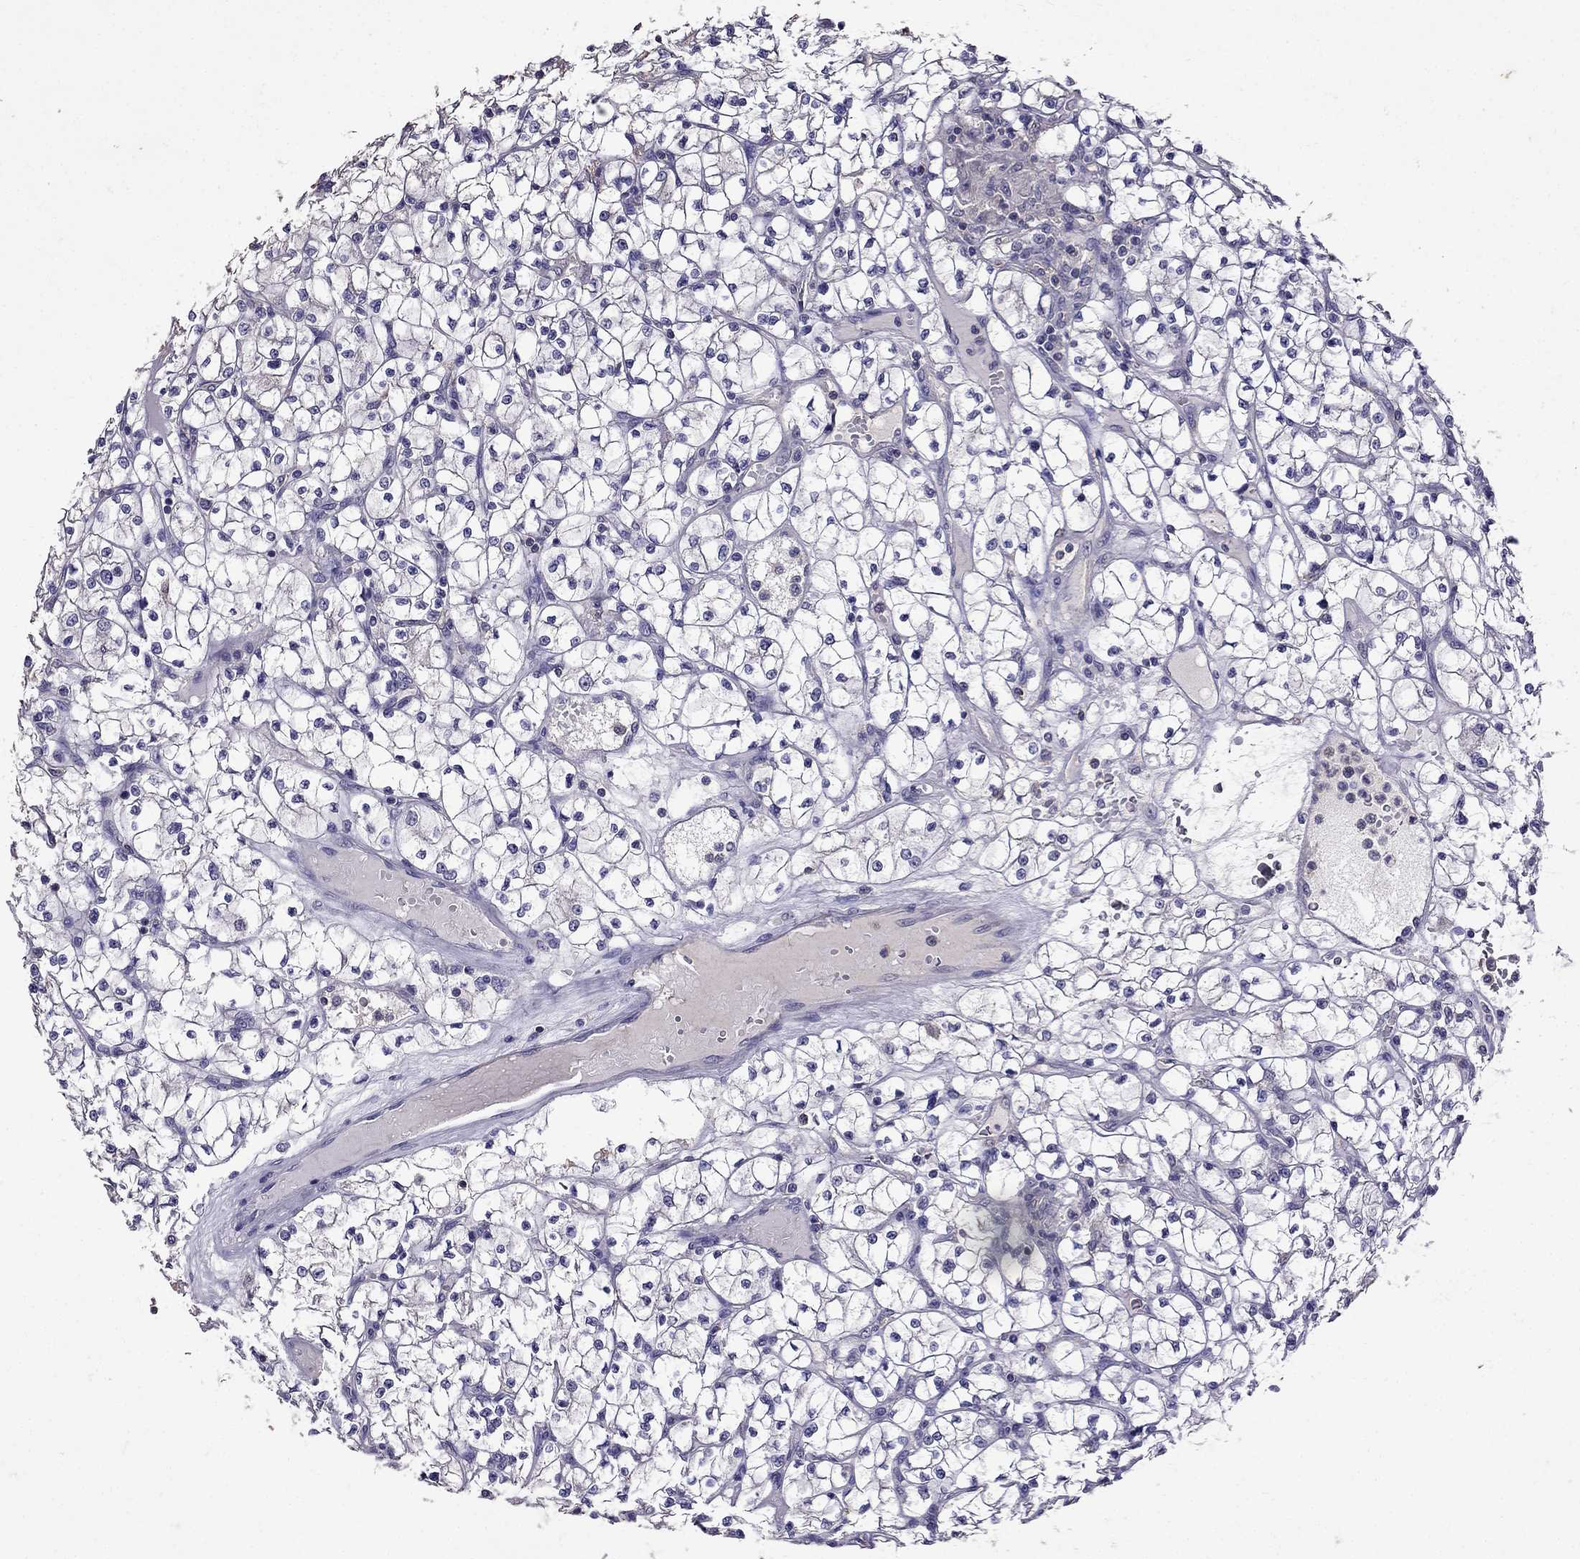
{"staining": {"intensity": "negative", "quantity": "none", "location": "none"}, "tissue": "renal cancer", "cell_type": "Tumor cells", "image_type": "cancer", "snomed": [{"axis": "morphology", "description": "Adenocarcinoma, NOS"}, {"axis": "topography", "description": "Kidney"}], "caption": "This is an IHC histopathology image of human adenocarcinoma (renal). There is no positivity in tumor cells.", "gene": "NKX3-1", "patient": {"sex": "female", "age": 64}}